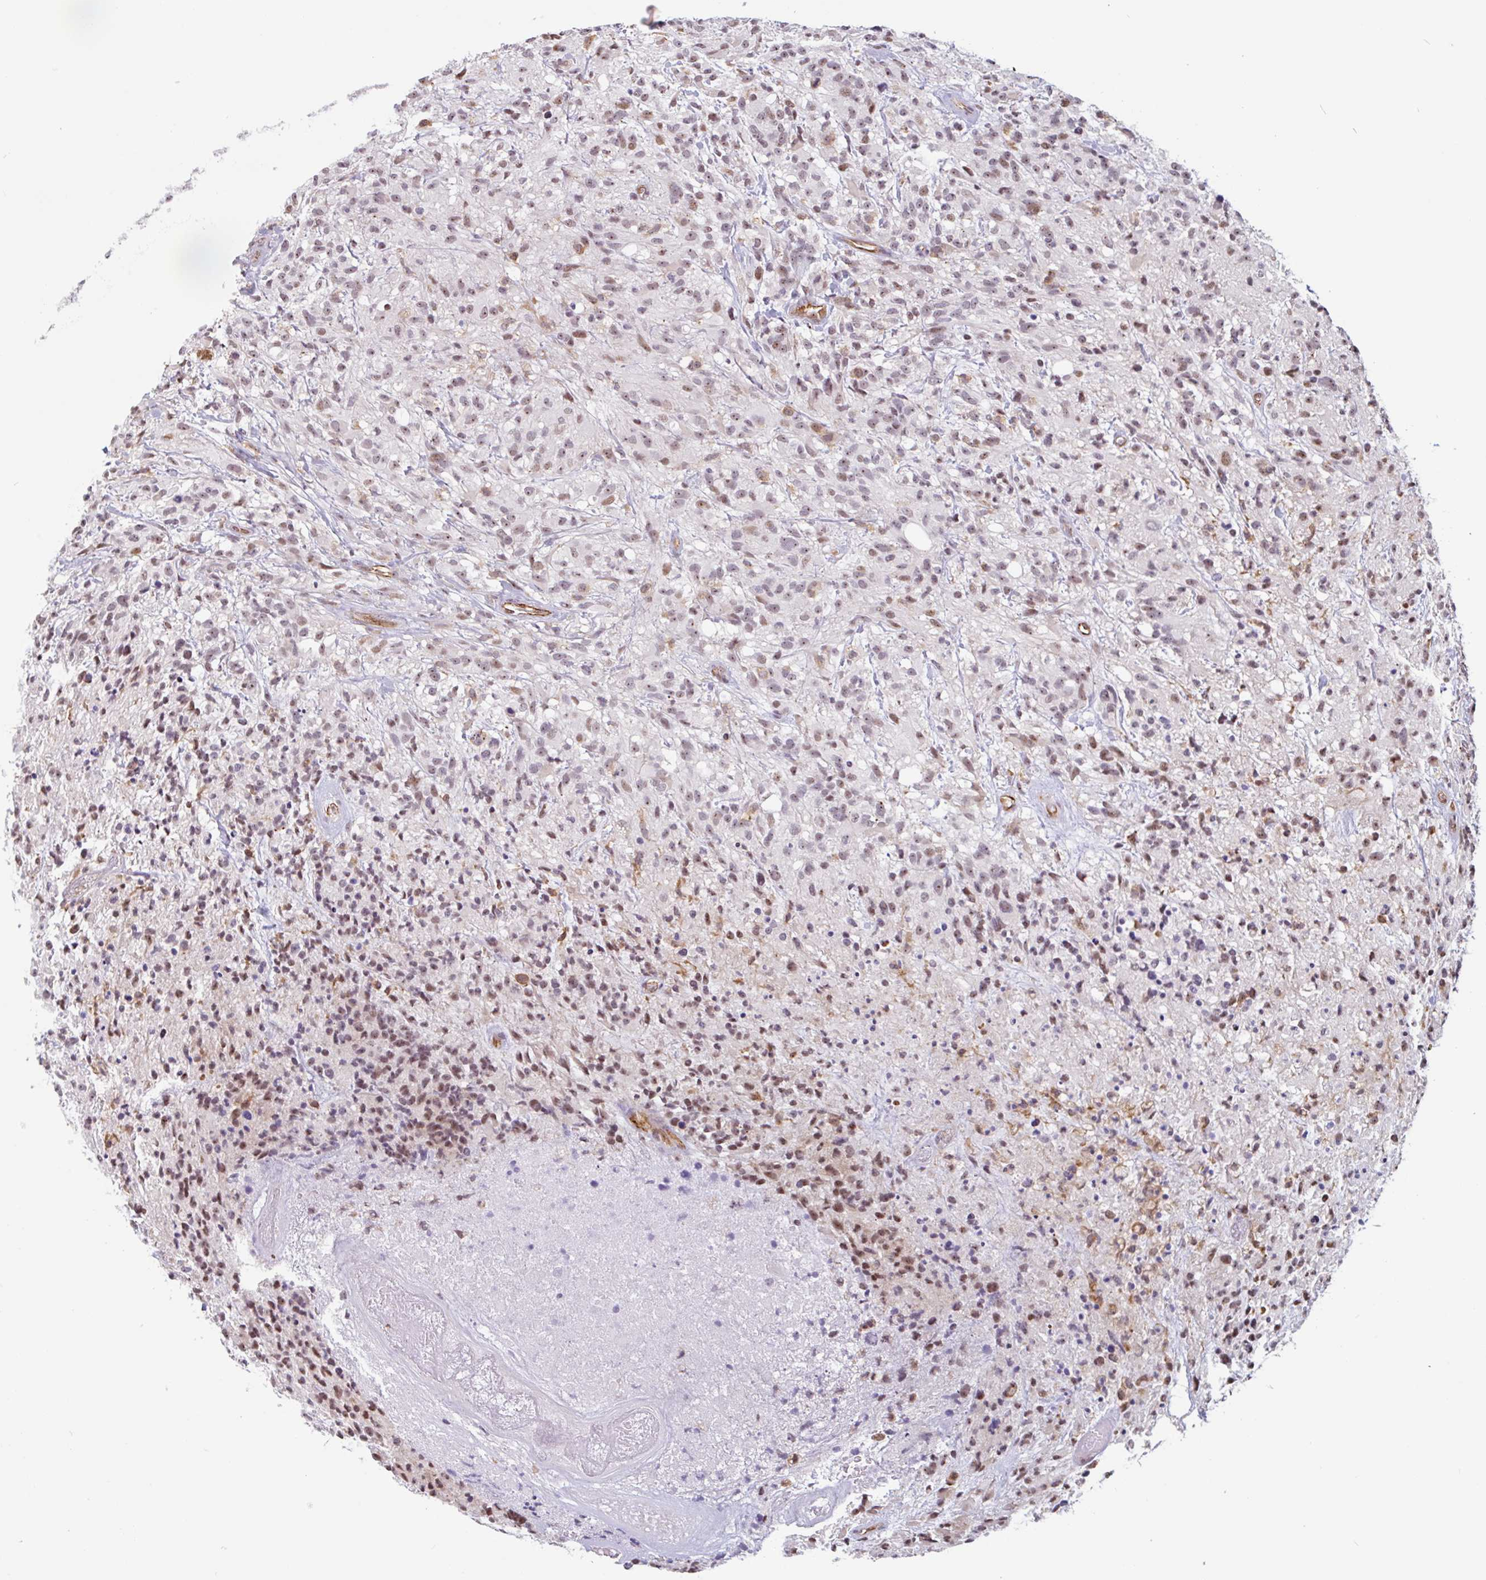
{"staining": {"intensity": "moderate", "quantity": "<25%", "location": "nuclear"}, "tissue": "glioma", "cell_type": "Tumor cells", "image_type": "cancer", "snomed": [{"axis": "morphology", "description": "Glioma, malignant, High grade"}, {"axis": "topography", "description": "Brain"}], "caption": "The immunohistochemical stain labels moderate nuclear positivity in tumor cells of glioma tissue.", "gene": "ZNF689", "patient": {"sex": "female", "age": 67}}